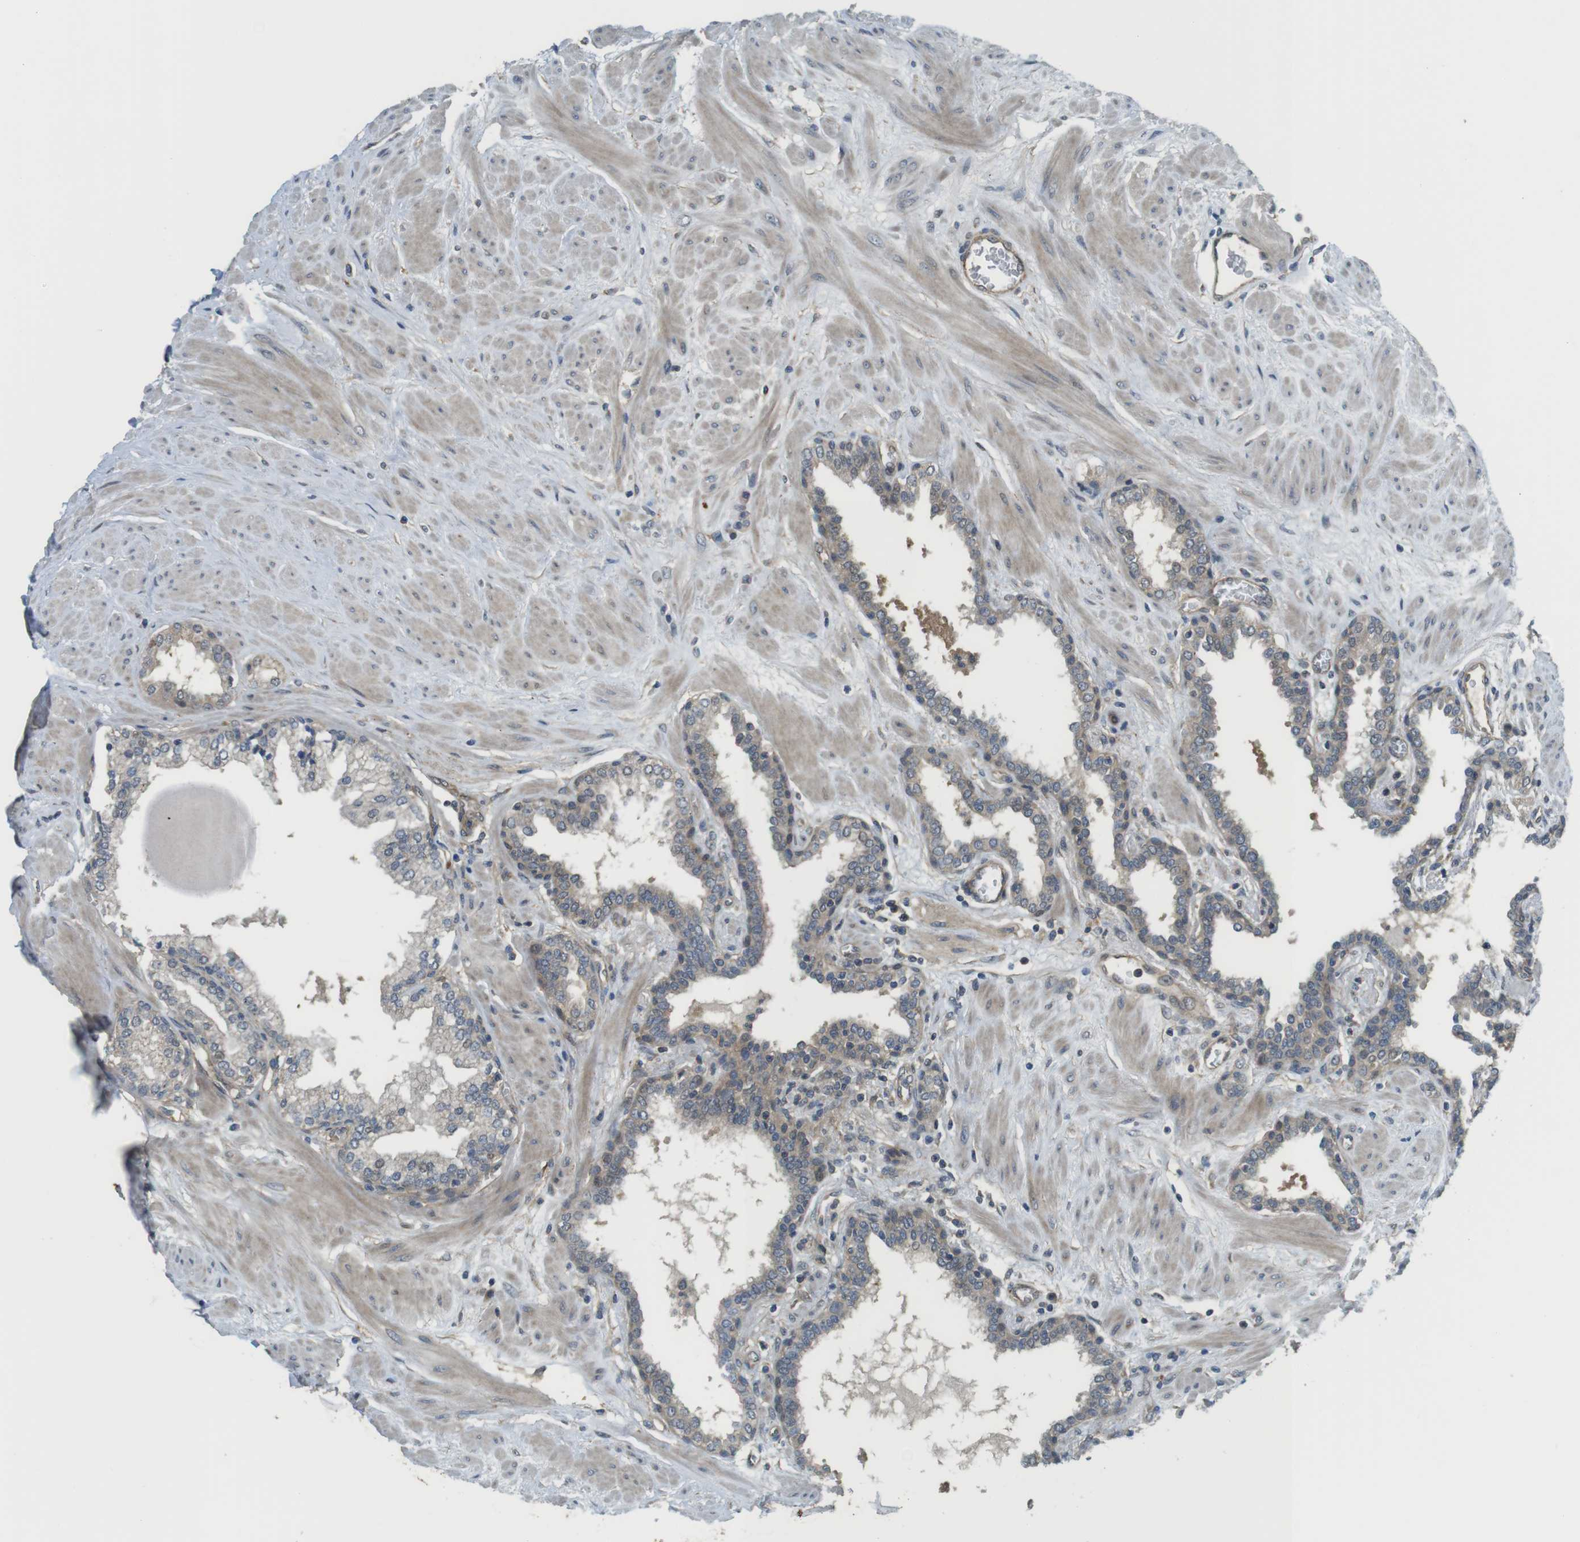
{"staining": {"intensity": "weak", "quantity": "<25%", "location": "cytoplasmic/membranous"}, "tissue": "prostate", "cell_type": "Glandular cells", "image_type": "normal", "snomed": [{"axis": "morphology", "description": "Normal tissue, NOS"}, {"axis": "topography", "description": "Prostate"}], "caption": "IHC histopathology image of normal human prostate stained for a protein (brown), which exhibits no staining in glandular cells. The staining was performed using DAB (3,3'-diaminobenzidine) to visualize the protein expression in brown, while the nuclei were stained in blue with hematoxylin (Magnification: 20x).", "gene": "ABHD15", "patient": {"sex": "male", "age": 51}}